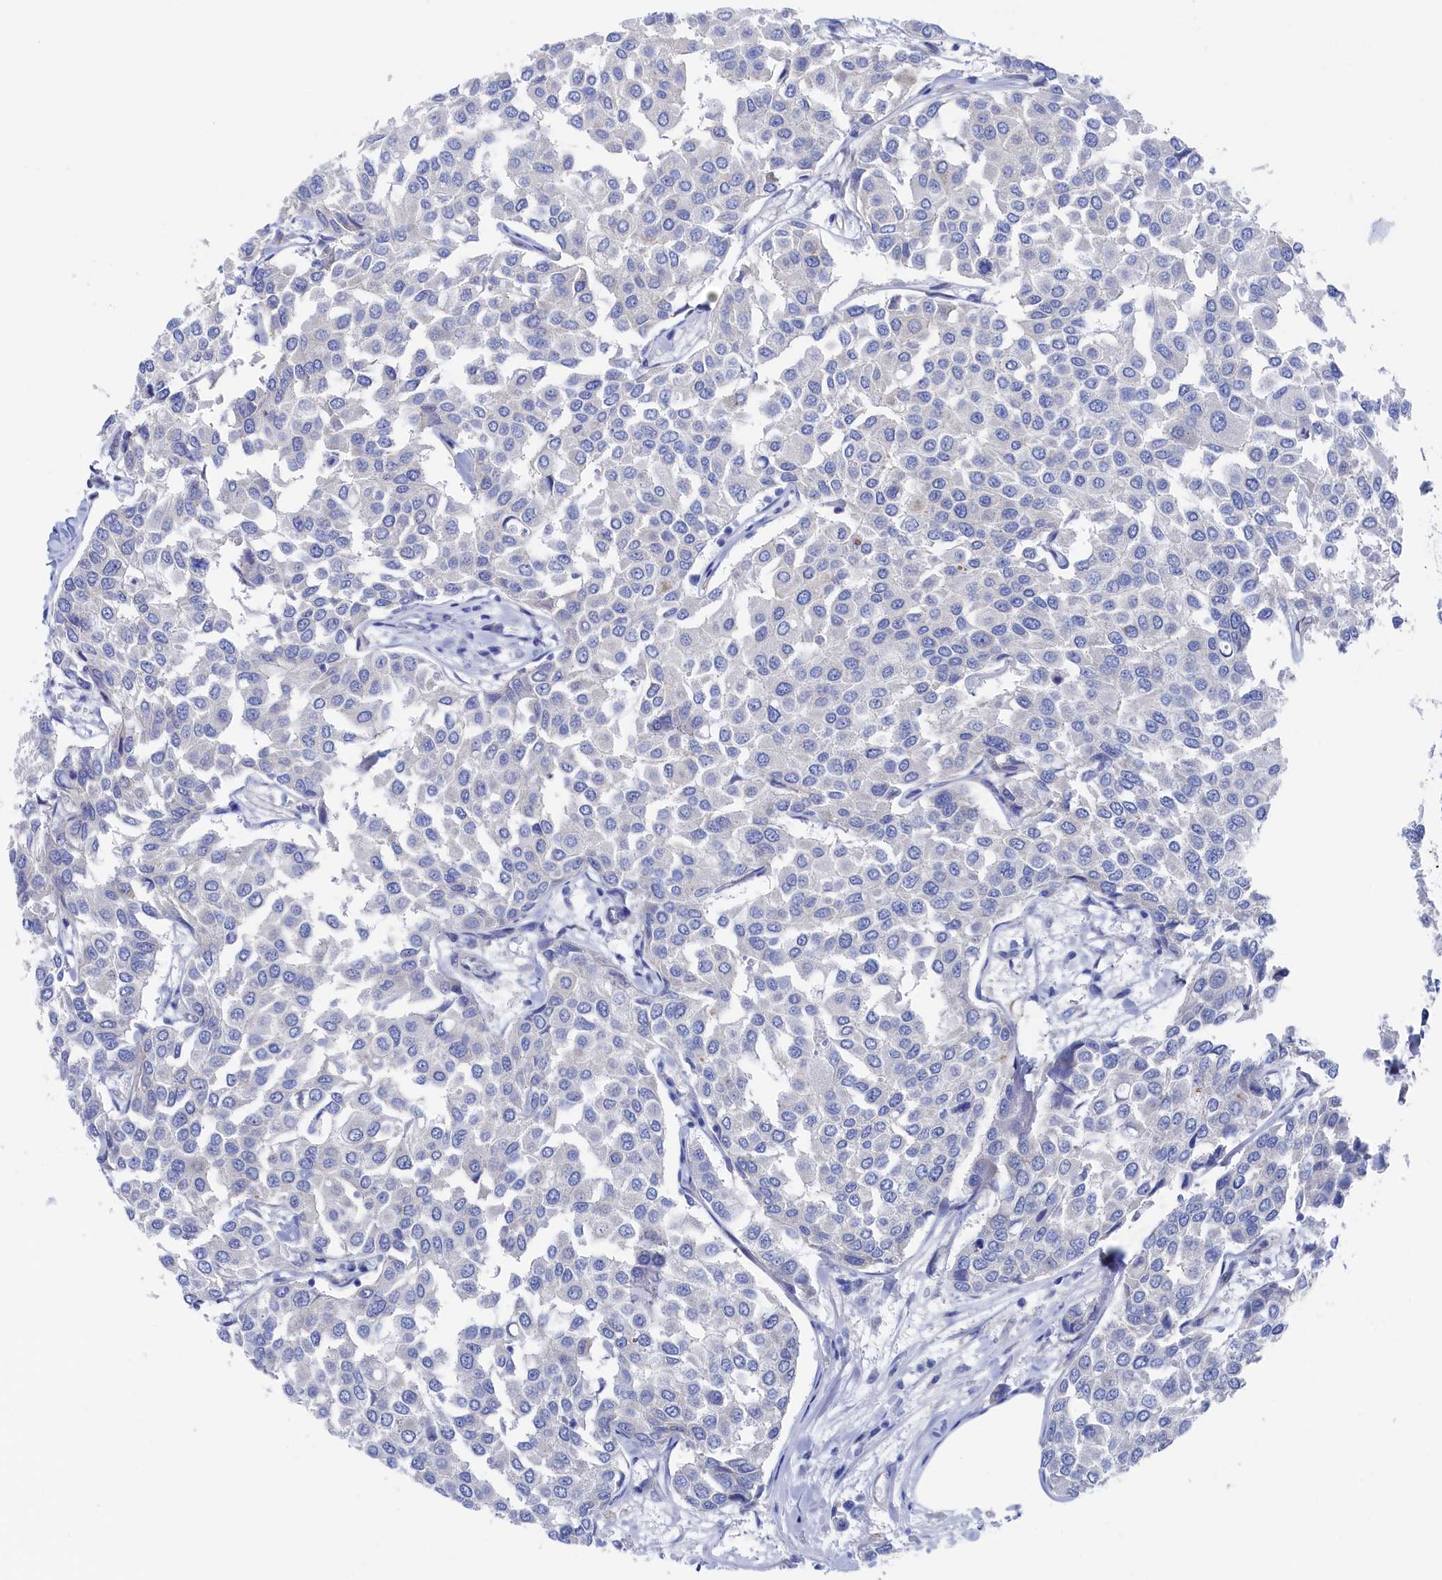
{"staining": {"intensity": "negative", "quantity": "none", "location": "none"}, "tissue": "breast cancer", "cell_type": "Tumor cells", "image_type": "cancer", "snomed": [{"axis": "morphology", "description": "Duct carcinoma"}, {"axis": "topography", "description": "Breast"}], "caption": "A micrograph of breast invasive ductal carcinoma stained for a protein demonstrates no brown staining in tumor cells. (Stains: DAB (3,3'-diaminobenzidine) immunohistochemistry (IHC) with hematoxylin counter stain, Microscopy: brightfield microscopy at high magnification).", "gene": "TMOD2", "patient": {"sex": "female", "age": 55}}